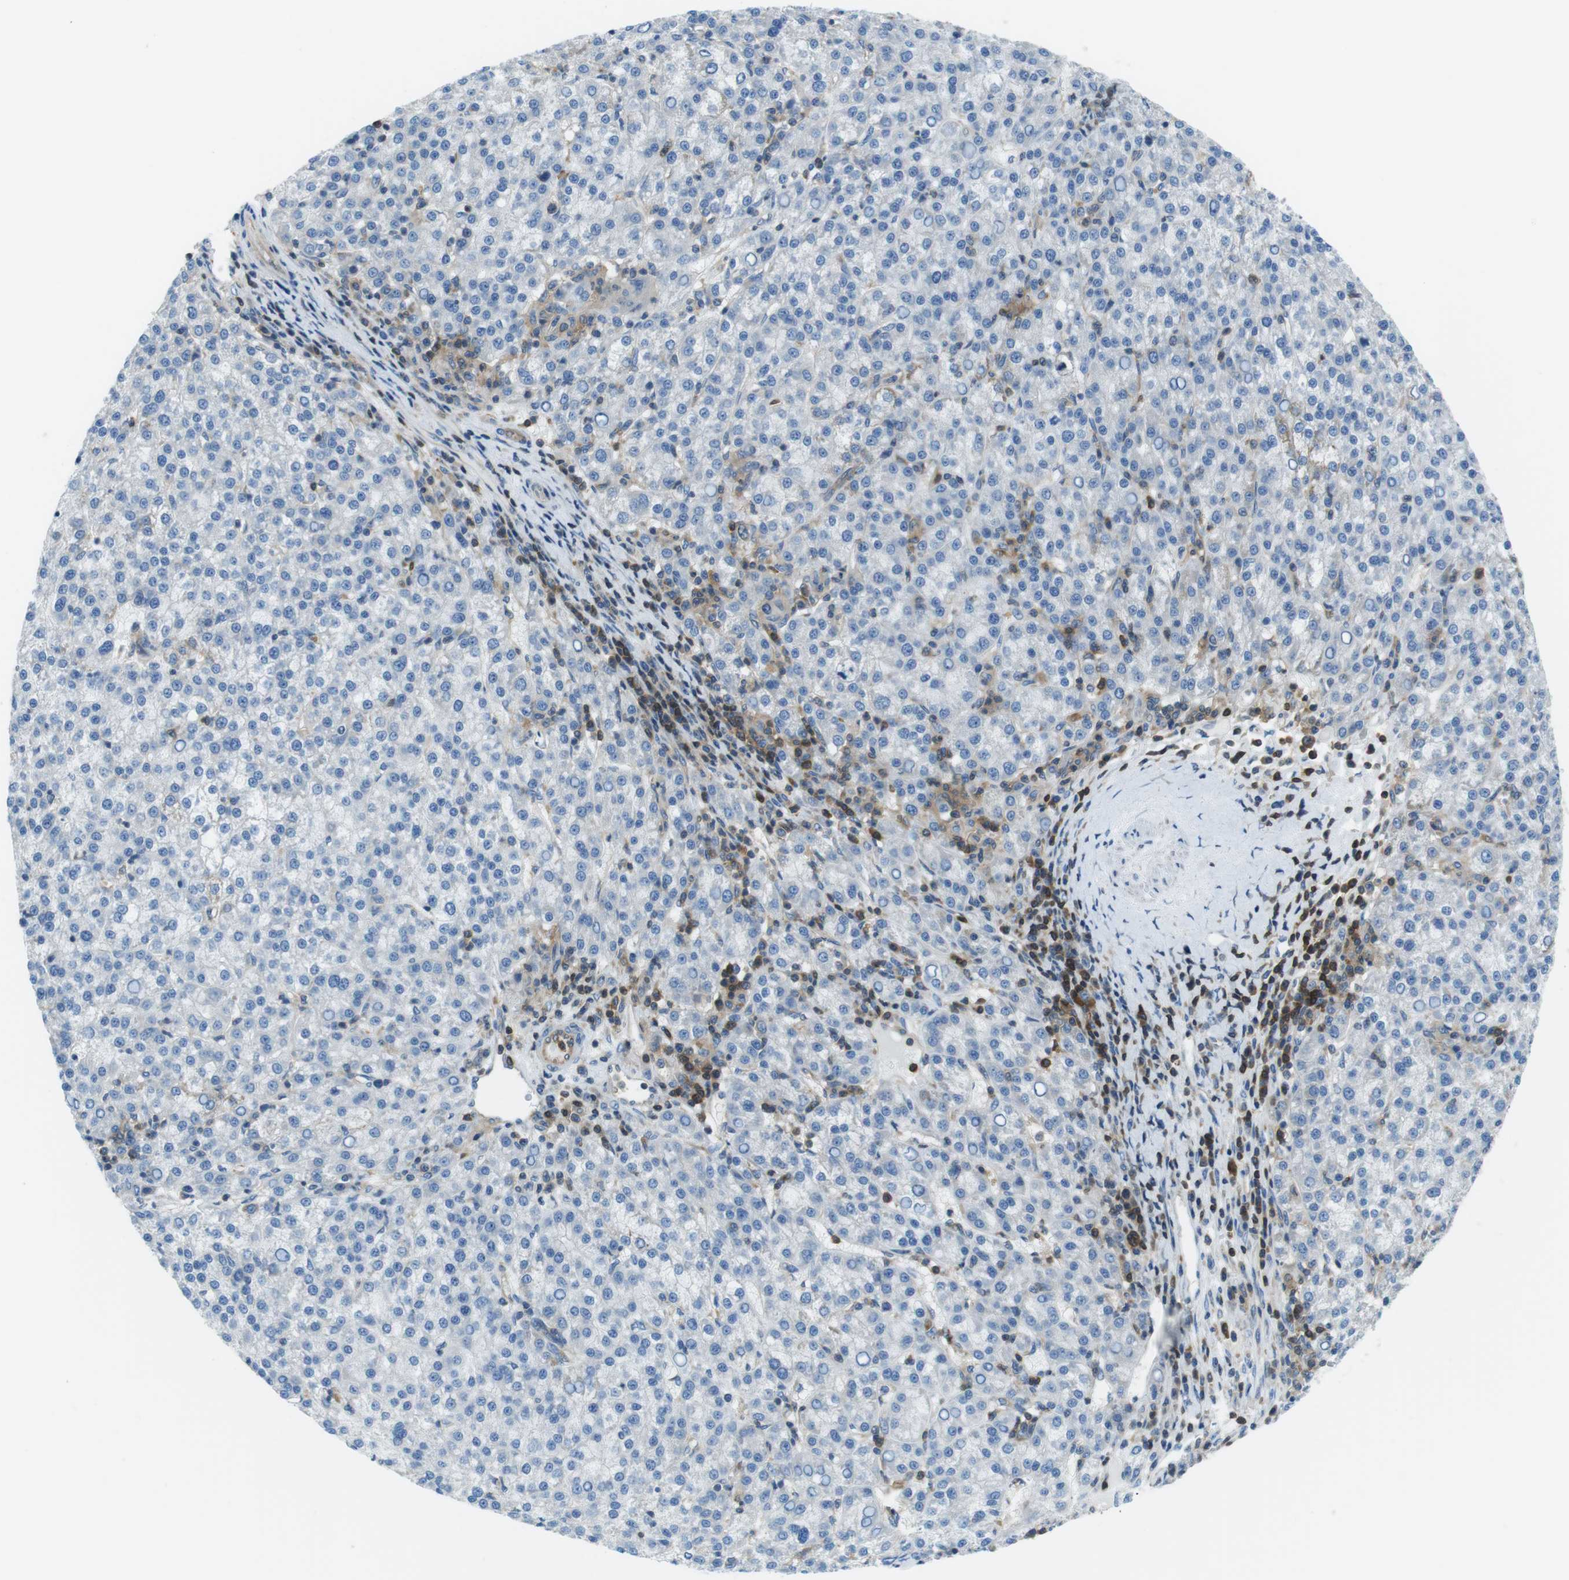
{"staining": {"intensity": "negative", "quantity": "none", "location": "none"}, "tissue": "liver cancer", "cell_type": "Tumor cells", "image_type": "cancer", "snomed": [{"axis": "morphology", "description": "Carcinoma, Hepatocellular, NOS"}, {"axis": "topography", "description": "Liver"}], "caption": "Tumor cells show no significant positivity in liver cancer.", "gene": "TES", "patient": {"sex": "female", "age": 58}}